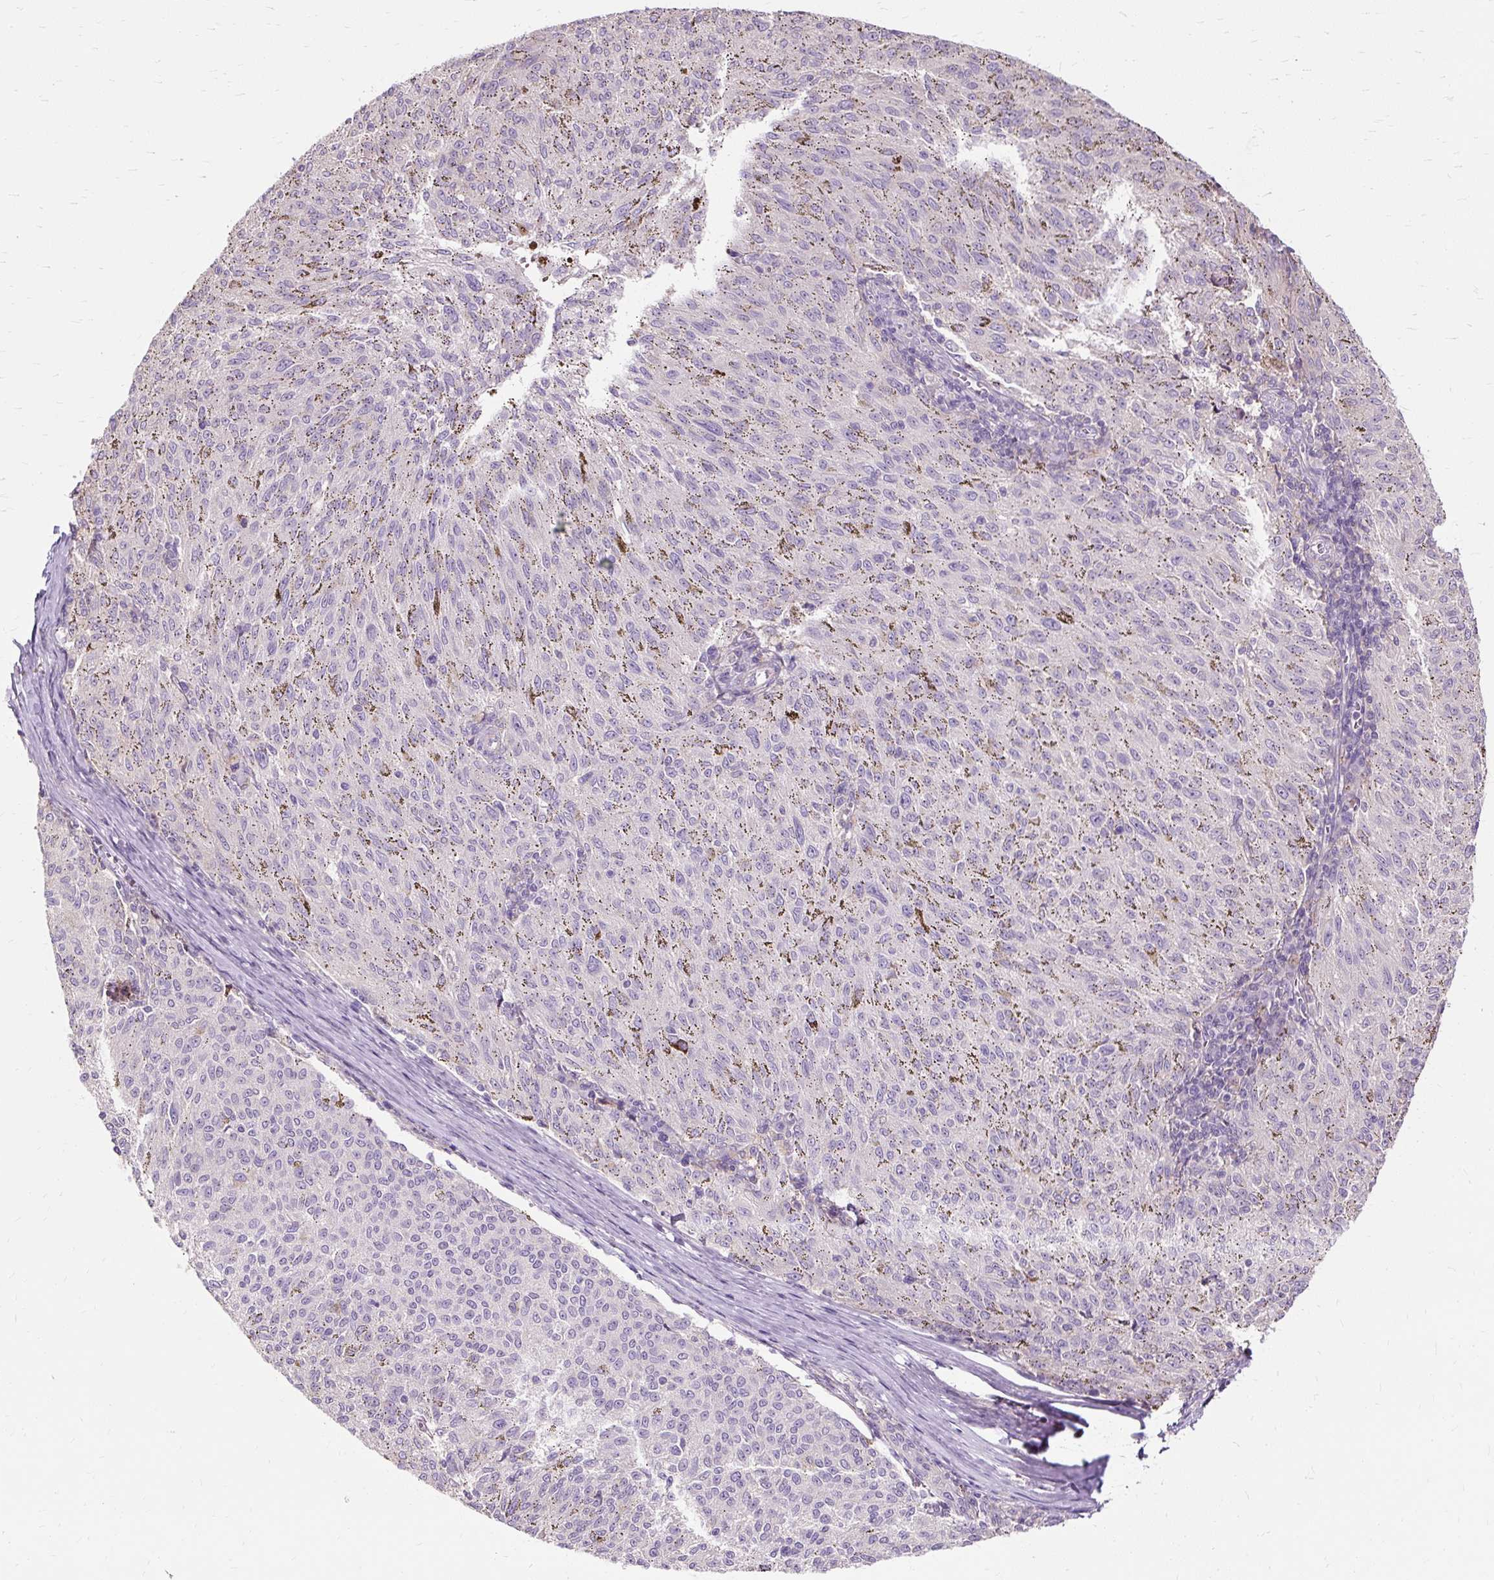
{"staining": {"intensity": "negative", "quantity": "none", "location": "none"}, "tissue": "melanoma", "cell_type": "Tumor cells", "image_type": "cancer", "snomed": [{"axis": "morphology", "description": "Malignant melanoma, NOS"}, {"axis": "topography", "description": "Skin"}], "caption": "High power microscopy histopathology image of an immunohistochemistry image of melanoma, revealing no significant positivity in tumor cells.", "gene": "TSPAN8", "patient": {"sex": "female", "age": 72}}